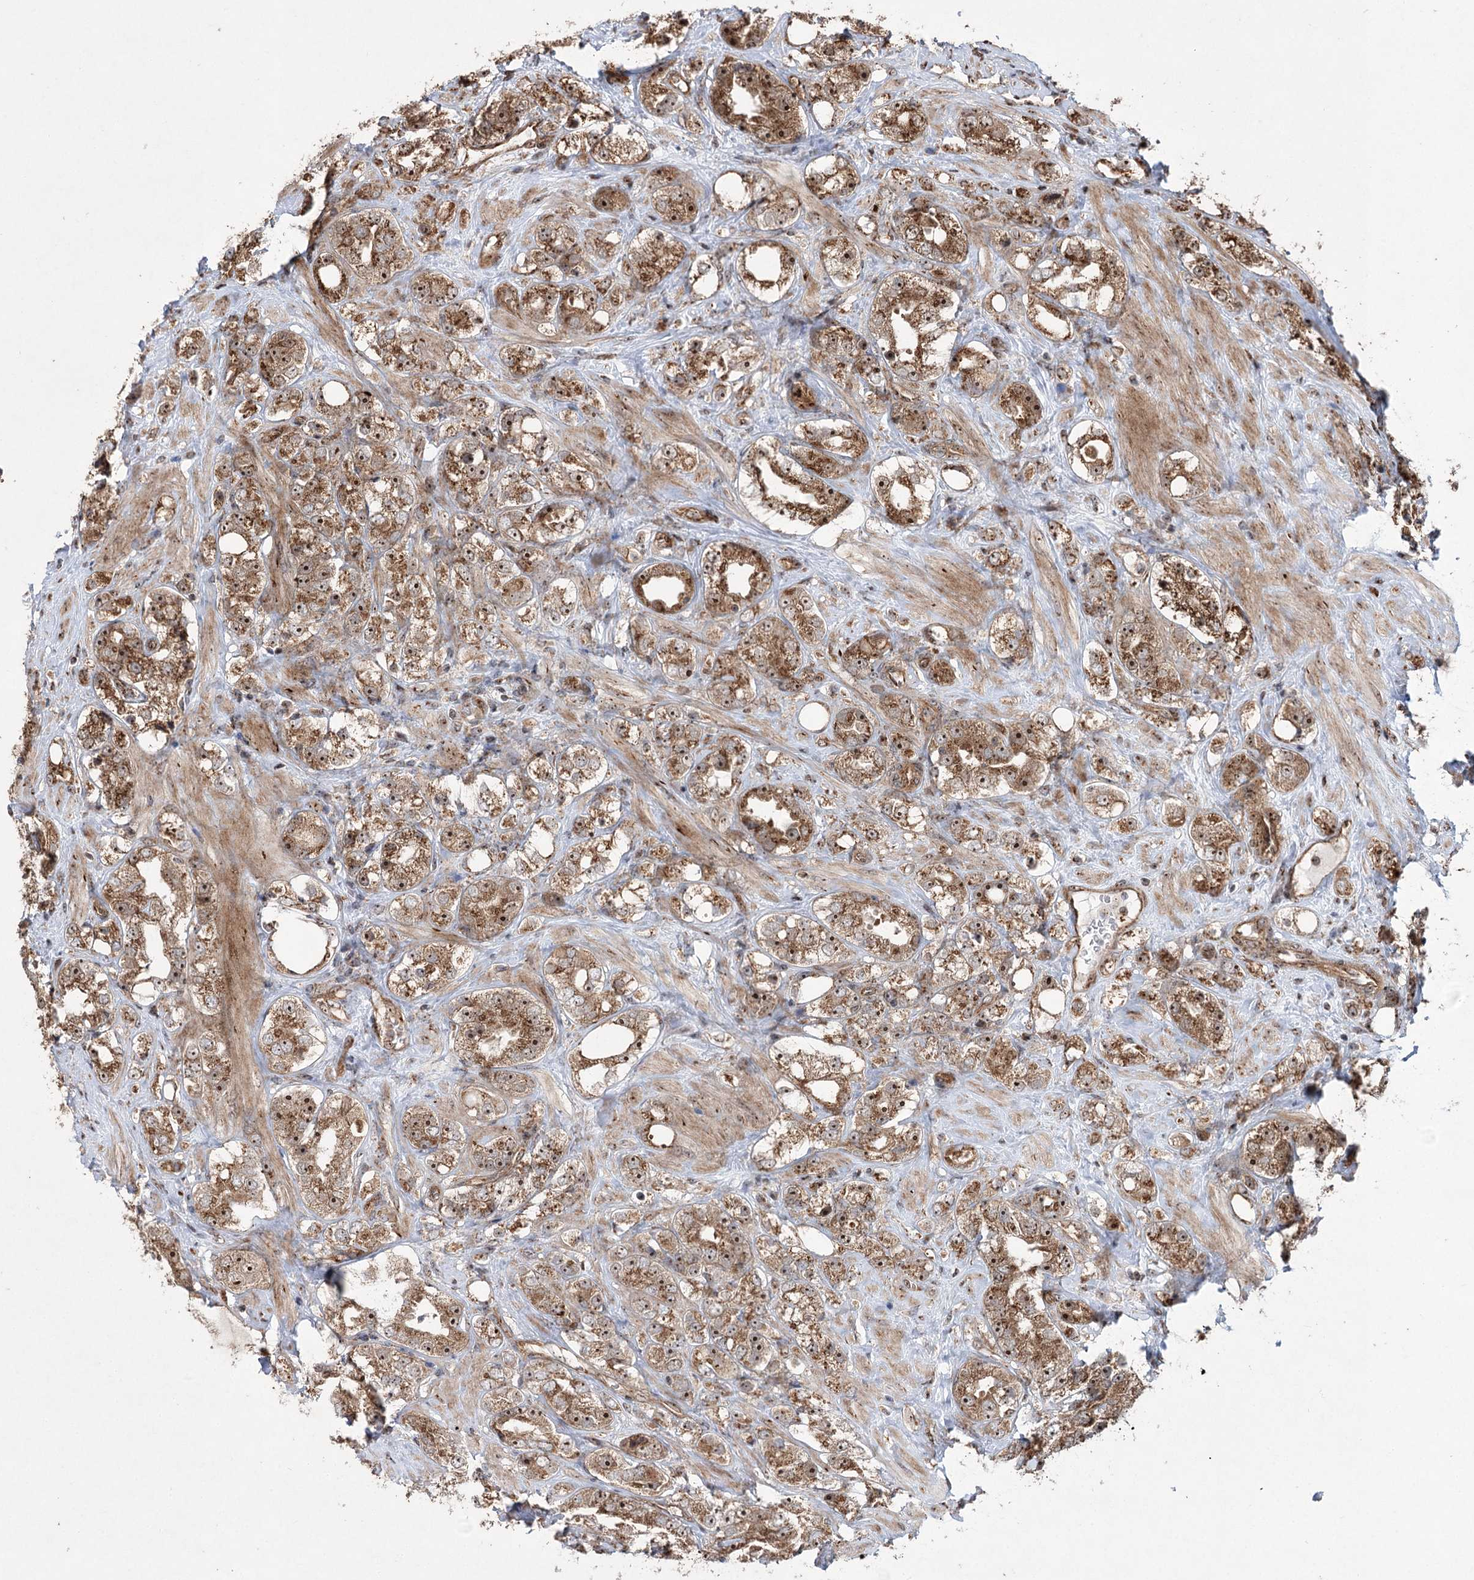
{"staining": {"intensity": "moderate", "quantity": ">75%", "location": "cytoplasmic/membranous,nuclear"}, "tissue": "prostate cancer", "cell_type": "Tumor cells", "image_type": "cancer", "snomed": [{"axis": "morphology", "description": "Adenocarcinoma, NOS"}, {"axis": "topography", "description": "Prostate"}], "caption": "Adenocarcinoma (prostate) stained with a brown dye exhibits moderate cytoplasmic/membranous and nuclear positive expression in approximately >75% of tumor cells.", "gene": "SERINC5", "patient": {"sex": "male", "age": 79}}